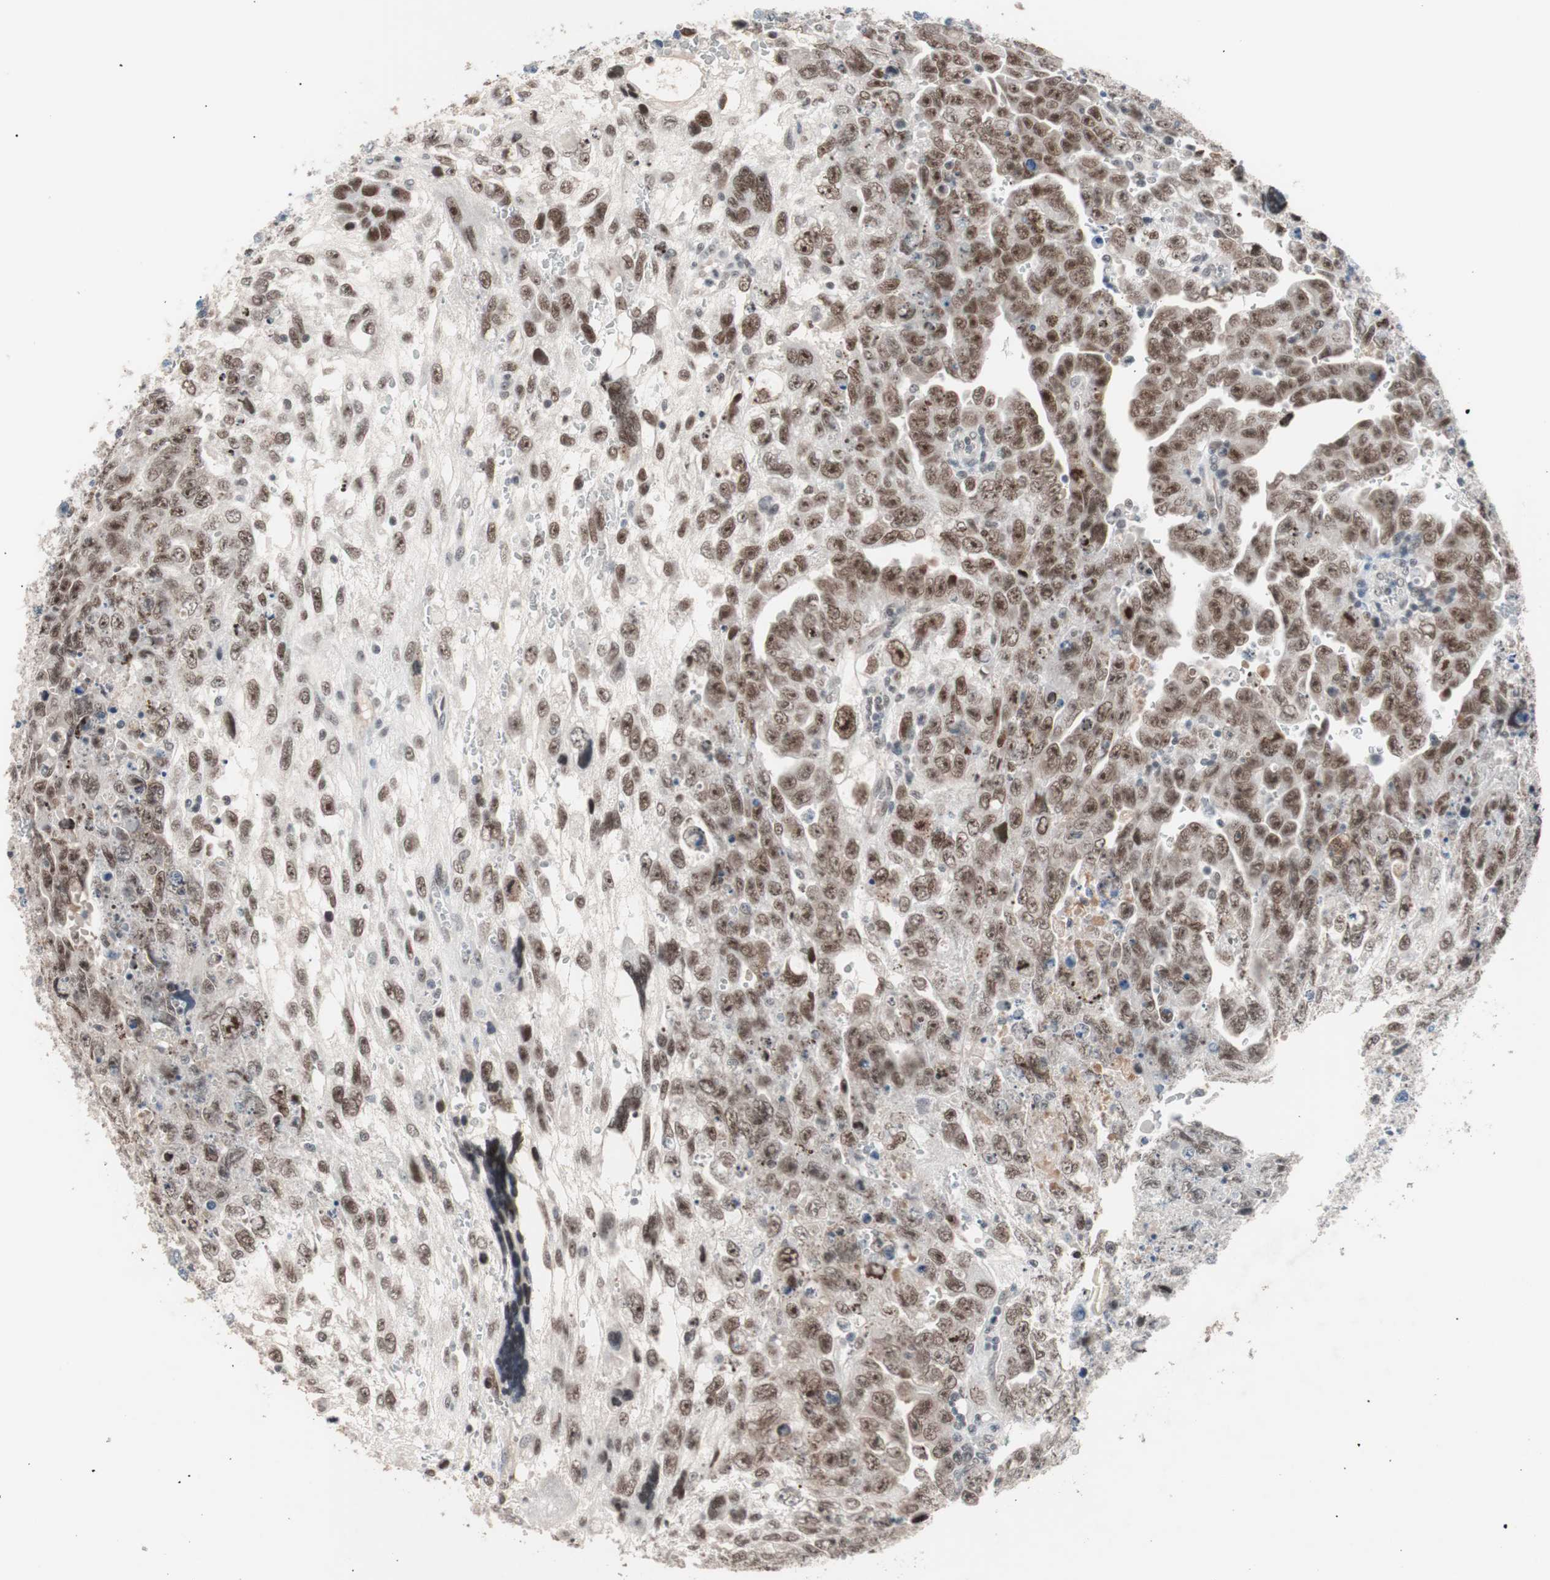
{"staining": {"intensity": "moderate", "quantity": ">75%", "location": "nuclear"}, "tissue": "testis cancer", "cell_type": "Tumor cells", "image_type": "cancer", "snomed": [{"axis": "morphology", "description": "Carcinoma, Embryonal, NOS"}, {"axis": "topography", "description": "Testis"}], "caption": "Immunohistochemistry (IHC) histopathology image of neoplastic tissue: human embryonal carcinoma (testis) stained using immunohistochemistry (IHC) displays medium levels of moderate protein expression localized specifically in the nuclear of tumor cells, appearing as a nuclear brown color.", "gene": "LIG3", "patient": {"sex": "male", "age": 28}}